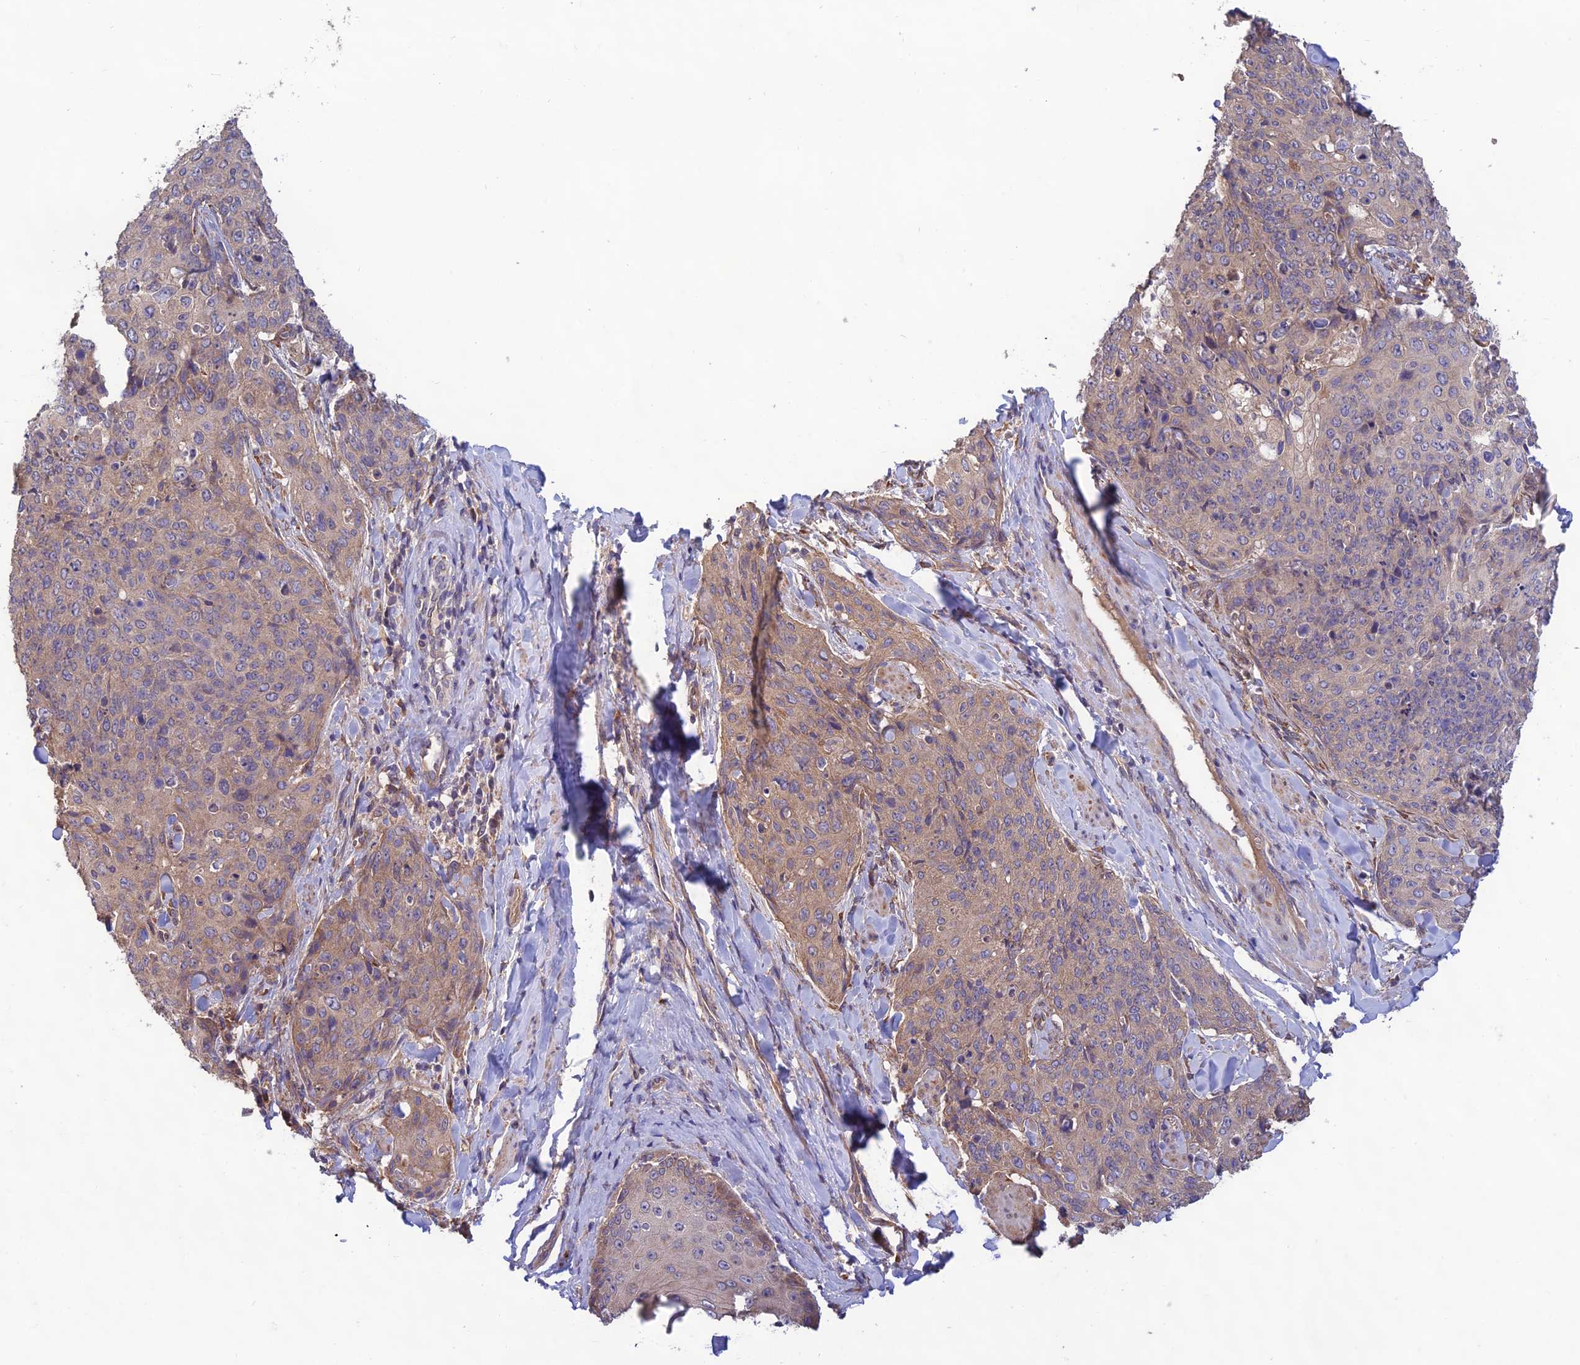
{"staining": {"intensity": "moderate", "quantity": "25%-75%", "location": "cytoplasmic/membranous"}, "tissue": "skin cancer", "cell_type": "Tumor cells", "image_type": "cancer", "snomed": [{"axis": "morphology", "description": "Squamous cell carcinoma, NOS"}, {"axis": "topography", "description": "Skin"}, {"axis": "topography", "description": "Vulva"}], "caption": "An immunohistochemistry micrograph of neoplastic tissue is shown. Protein staining in brown labels moderate cytoplasmic/membranous positivity in squamous cell carcinoma (skin) within tumor cells. Ihc stains the protein of interest in brown and the nuclei are stained blue.", "gene": "MRNIP", "patient": {"sex": "female", "age": 85}}